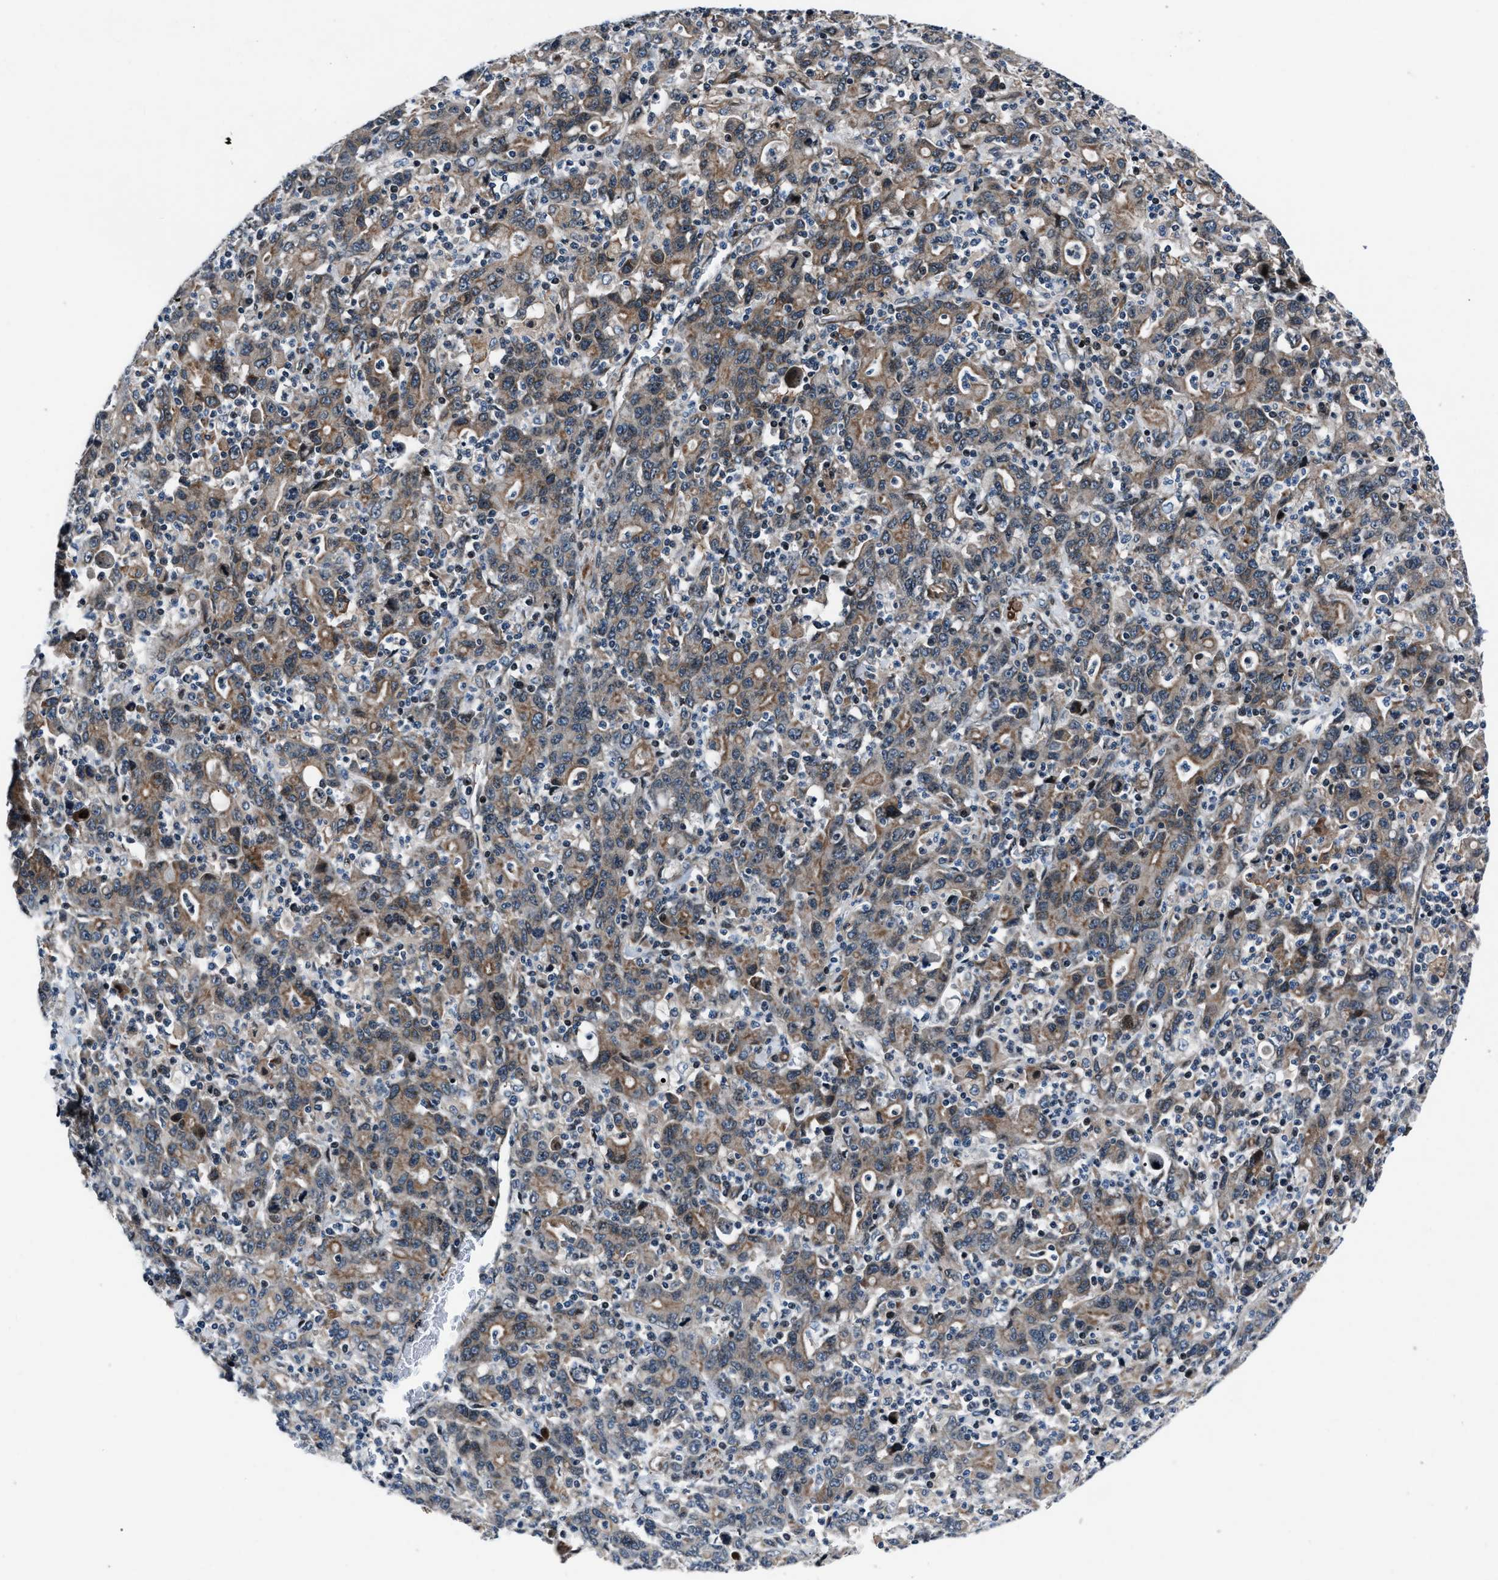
{"staining": {"intensity": "weak", "quantity": ">75%", "location": "cytoplasmic/membranous"}, "tissue": "stomach cancer", "cell_type": "Tumor cells", "image_type": "cancer", "snomed": [{"axis": "morphology", "description": "Adenocarcinoma, NOS"}, {"axis": "topography", "description": "Stomach, upper"}], "caption": "The photomicrograph shows staining of stomach cancer (adenocarcinoma), revealing weak cytoplasmic/membranous protein expression (brown color) within tumor cells.", "gene": "DYNC2I1", "patient": {"sex": "male", "age": 69}}